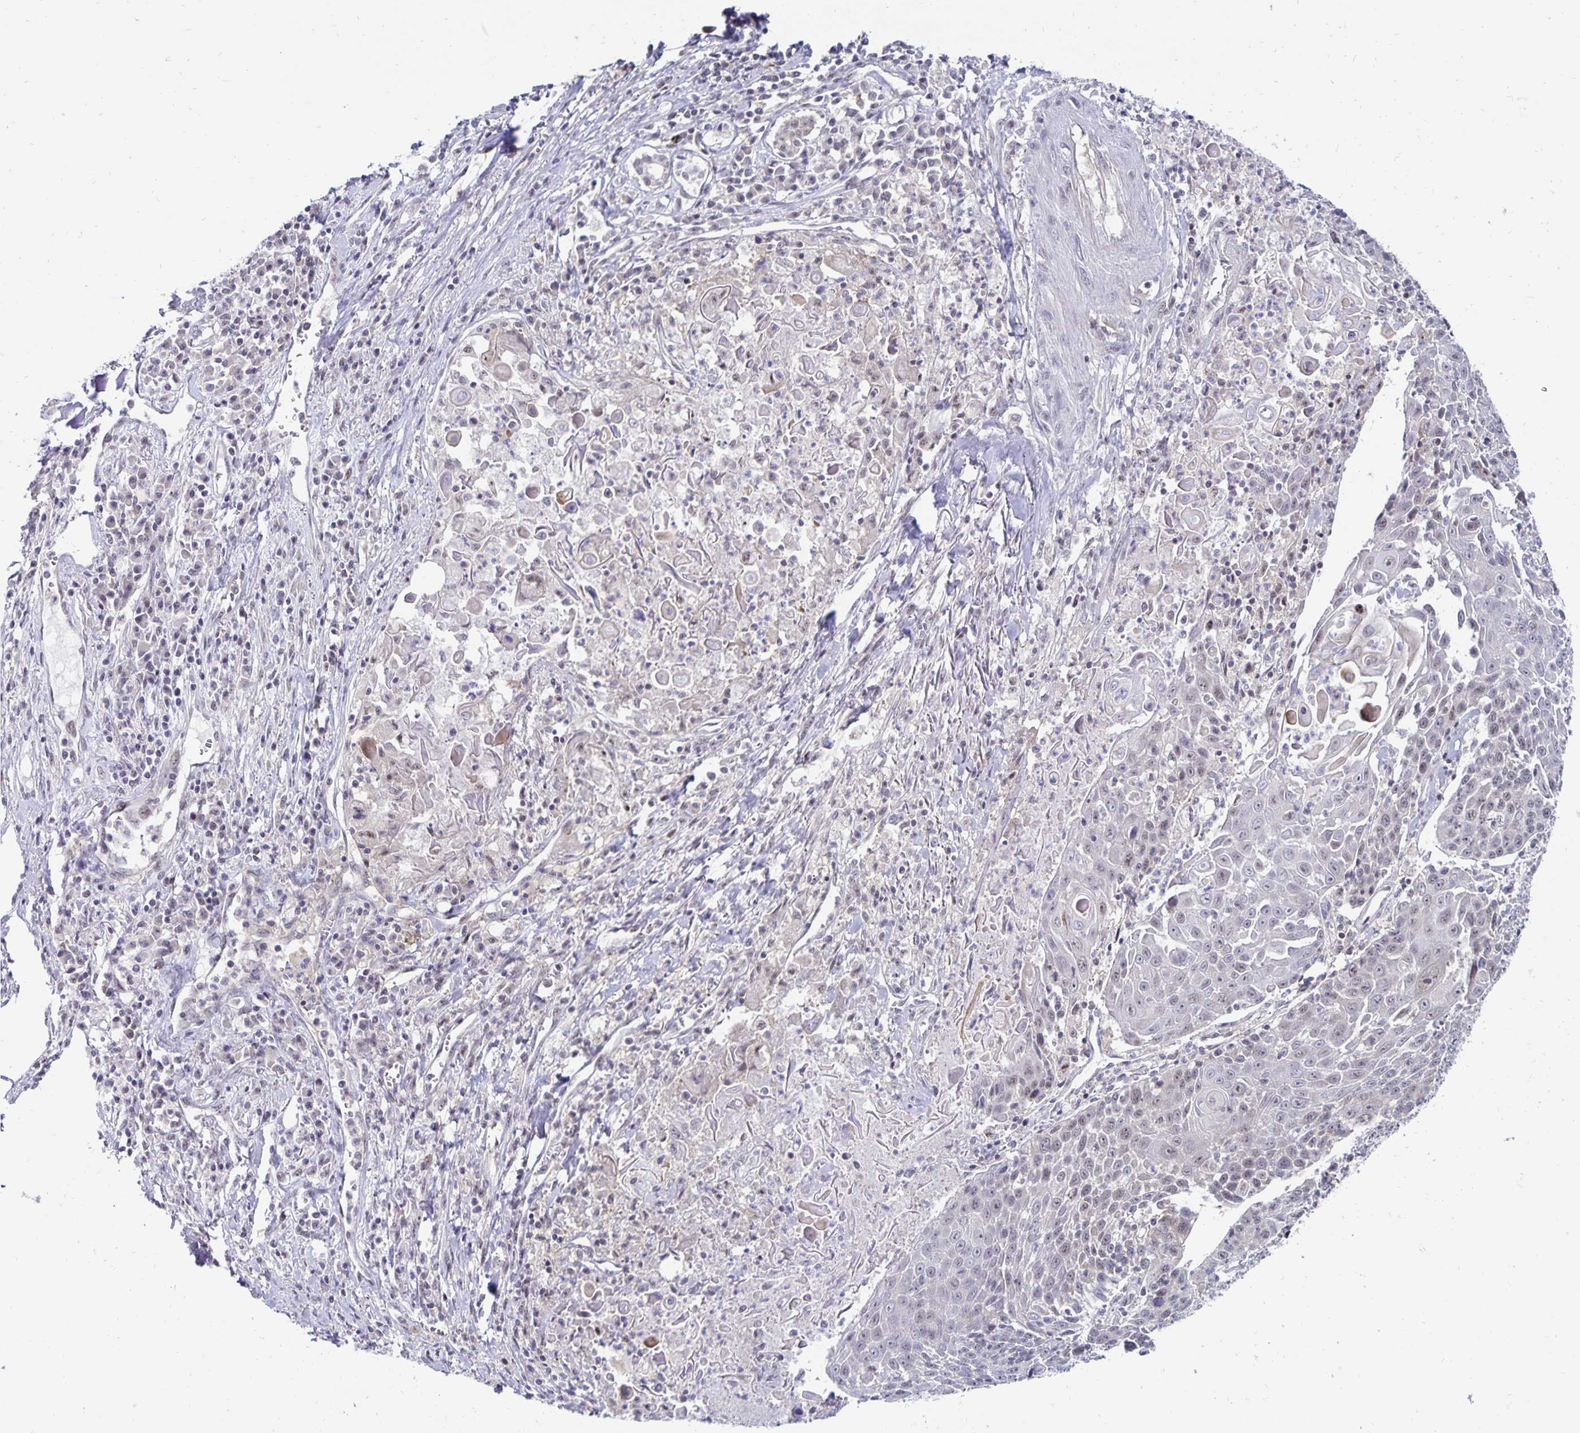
{"staining": {"intensity": "negative", "quantity": "none", "location": "none"}, "tissue": "lung cancer", "cell_type": "Tumor cells", "image_type": "cancer", "snomed": [{"axis": "morphology", "description": "Squamous cell carcinoma, NOS"}, {"axis": "morphology", "description": "Squamous cell carcinoma, metastatic, NOS"}, {"axis": "topography", "description": "Lung"}, {"axis": "topography", "description": "Pleura, NOS"}], "caption": "There is no significant positivity in tumor cells of metastatic squamous cell carcinoma (lung).", "gene": "EXOC6B", "patient": {"sex": "male", "age": 72}}